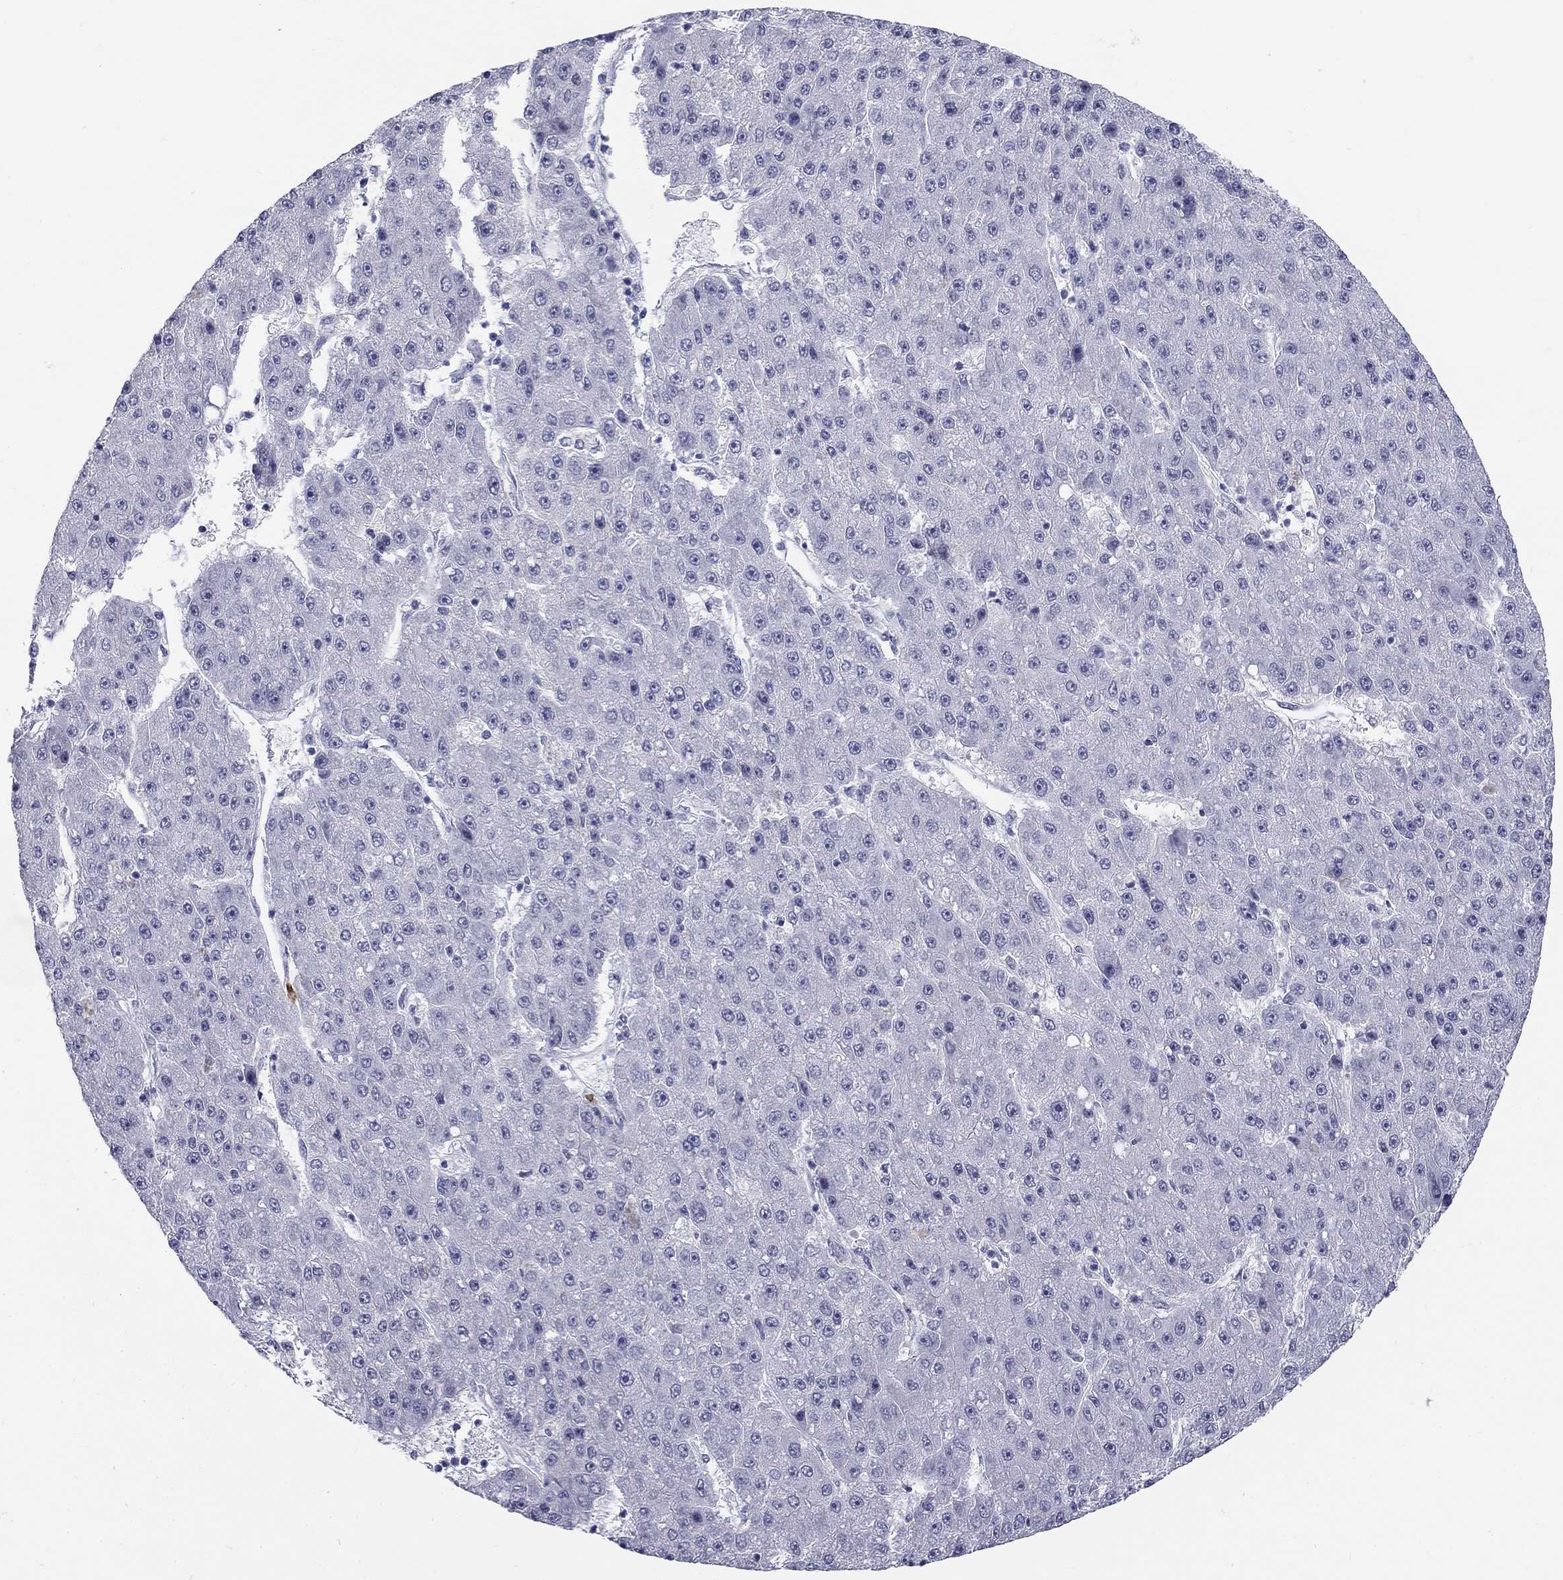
{"staining": {"intensity": "negative", "quantity": "none", "location": "none"}, "tissue": "liver cancer", "cell_type": "Tumor cells", "image_type": "cancer", "snomed": [{"axis": "morphology", "description": "Carcinoma, Hepatocellular, NOS"}, {"axis": "topography", "description": "Liver"}], "caption": "Immunohistochemistry (IHC) histopathology image of neoplastic tissue: human liver cancer stained with DAB shows no significant protein positivity in tumor cells.", "gene": "ECEL1", "patient": {"sex": "male", "age": 67}}